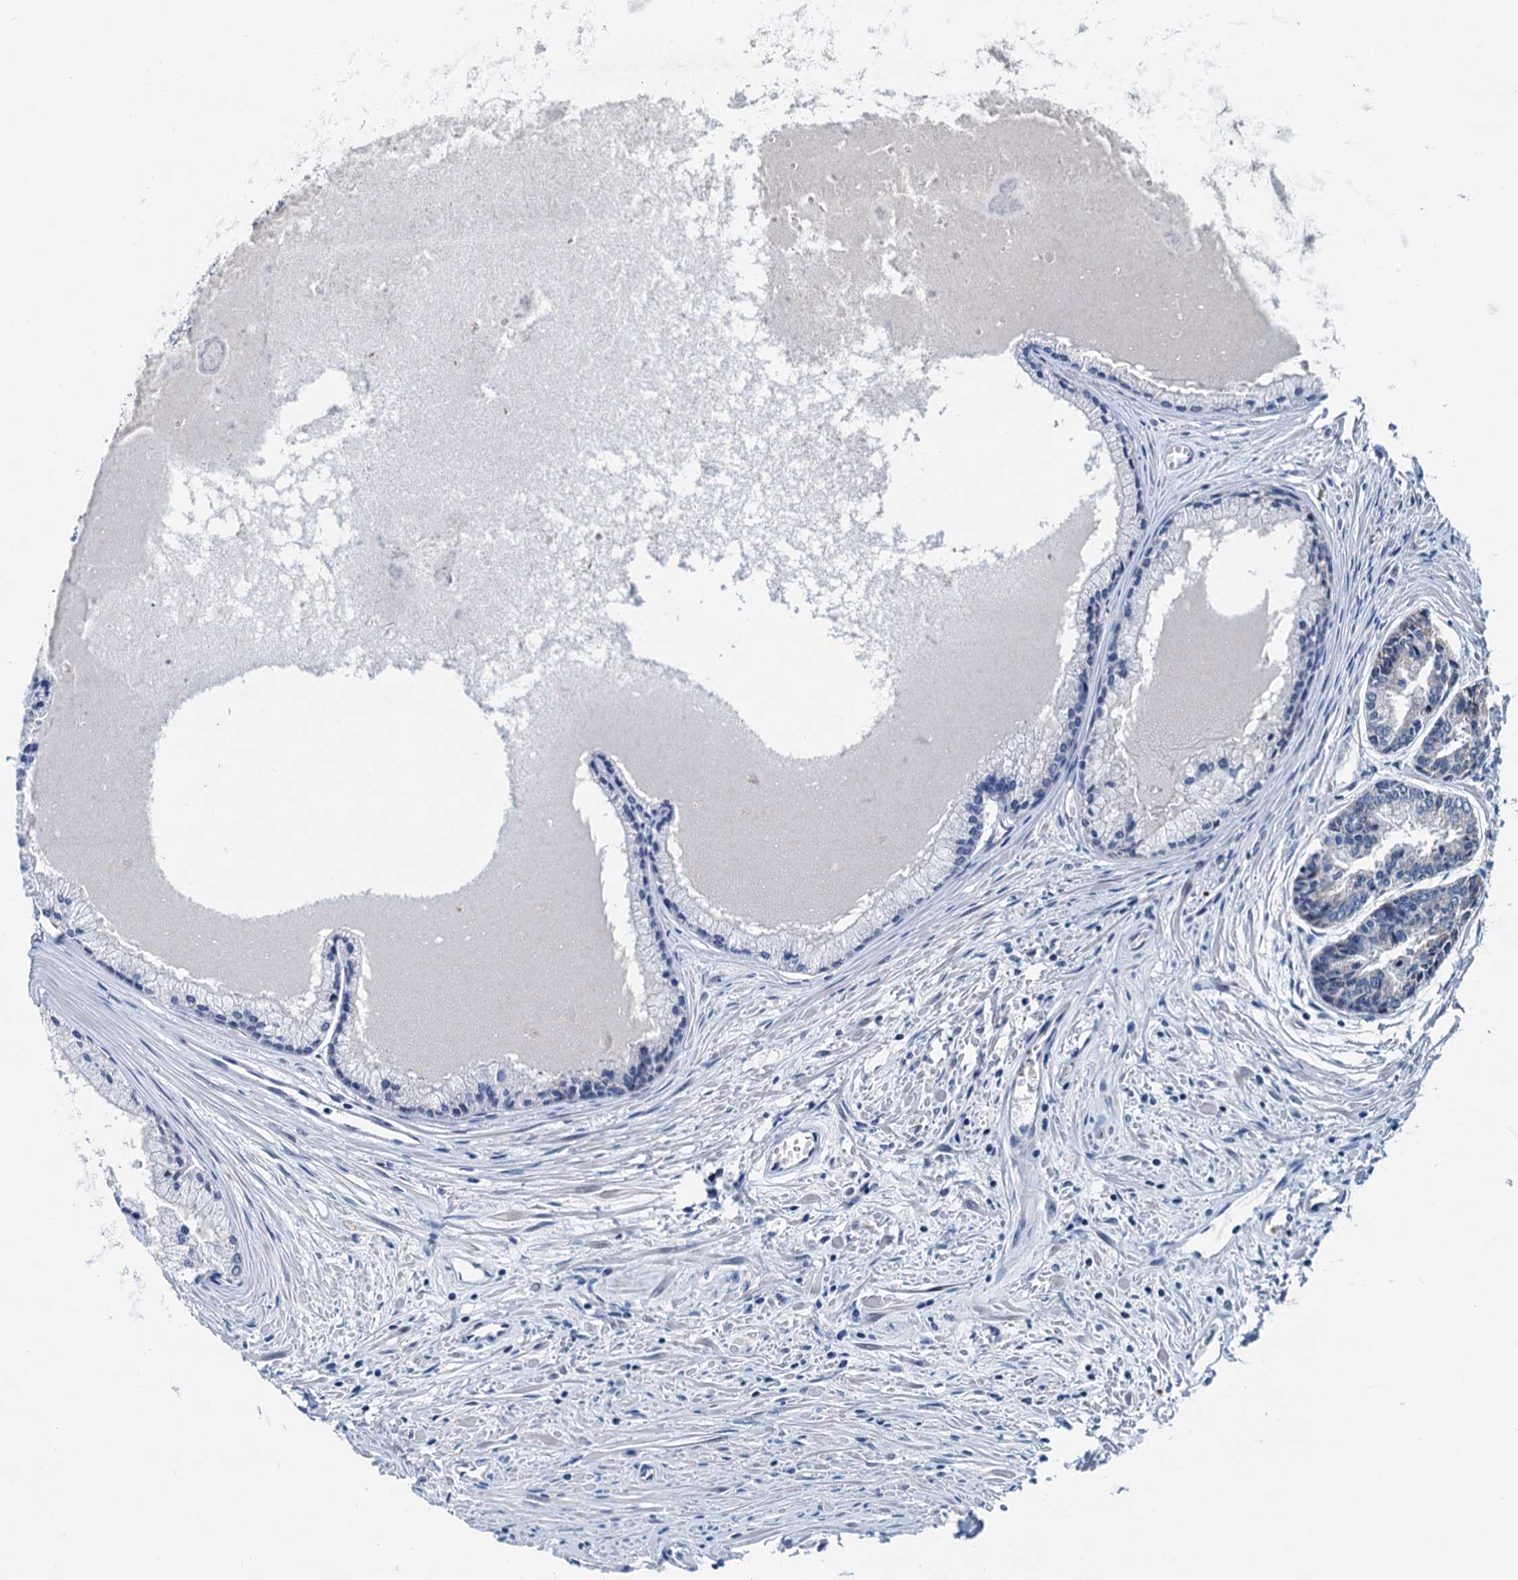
{"staining": {"intensity": "negative", "quantity": "none", "location": "none"}, "tissue": "prostate cancer", "cell_type": "Tumor cells", "image_type": "cancer", "snomed": [{"axis": "morphology", "description": "Adenocarcinoma, High grade"}, {"axis": "topography", "description": "Prostate"}], "caption": "Adenocarcinoma (high-grade) (prostate) stained for a protein using immunohistochemistry displays no expression tumor cells.", "gene": "DNAJC21", "patient": {"sex": "male", "age": 68}}